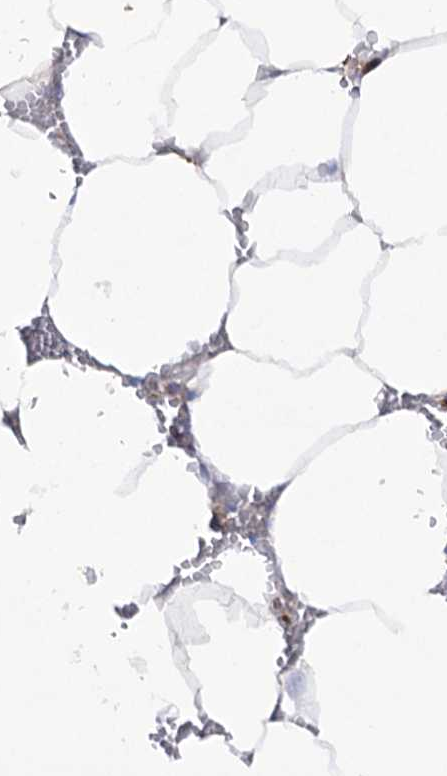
{"staining": {"intensity": "negative", "quantity": "none", "location": "none"}, "tissue": "bone marrow", "cell_type": "Hematopoietic cells", "image_type": "normal", "snomed": [{"axis": "morphology", "description": "Normal tissue, NOS"}, {"axis": "topography", "description": "Bone marrow"}], "caption": "Immunohistochemistry histopathology image of benign bone marrow: human bone marrow stained with DAB shows no significant protein positivity in hematopoietic cells.", "gene": "NAGLU", "patient": {"sex": "male", "age": 70}}